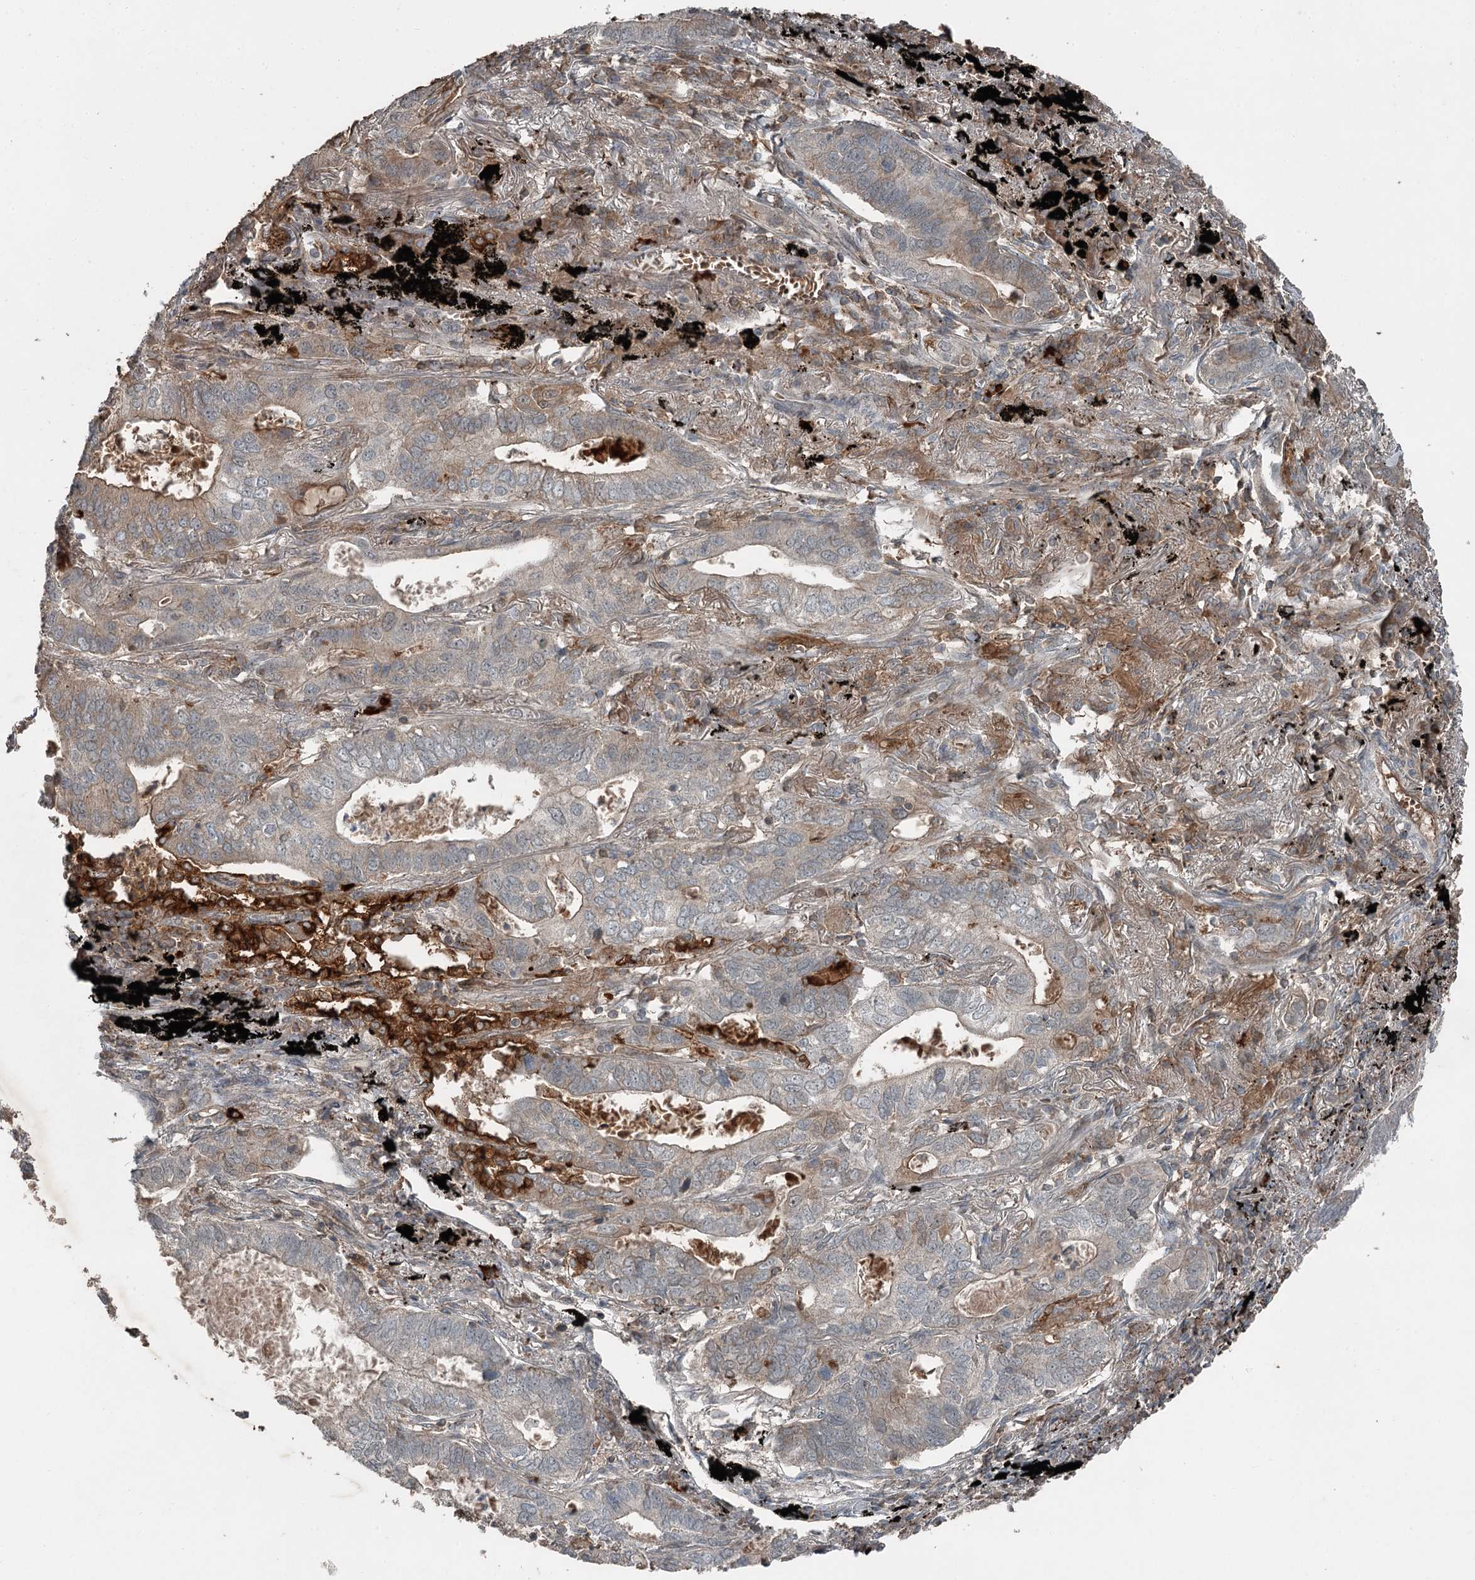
{"staining": {"intensity": "negative", "quantity": "none", "location": "none"}, "tissue": "lung cancer", "cell_type": "Tumor cells", "image_type": "cancer", "snomed": [{"axis": "morphology", "description": "Adenocarcinoma, NOS"}, {"axis": "topography", "description": "Lung"}], "caption": "There is no significant staining in tumor cells of adenocarcinoma (lung).", "gene": "SLC39A8", "patient": {"sex": "male", "age": 67}}